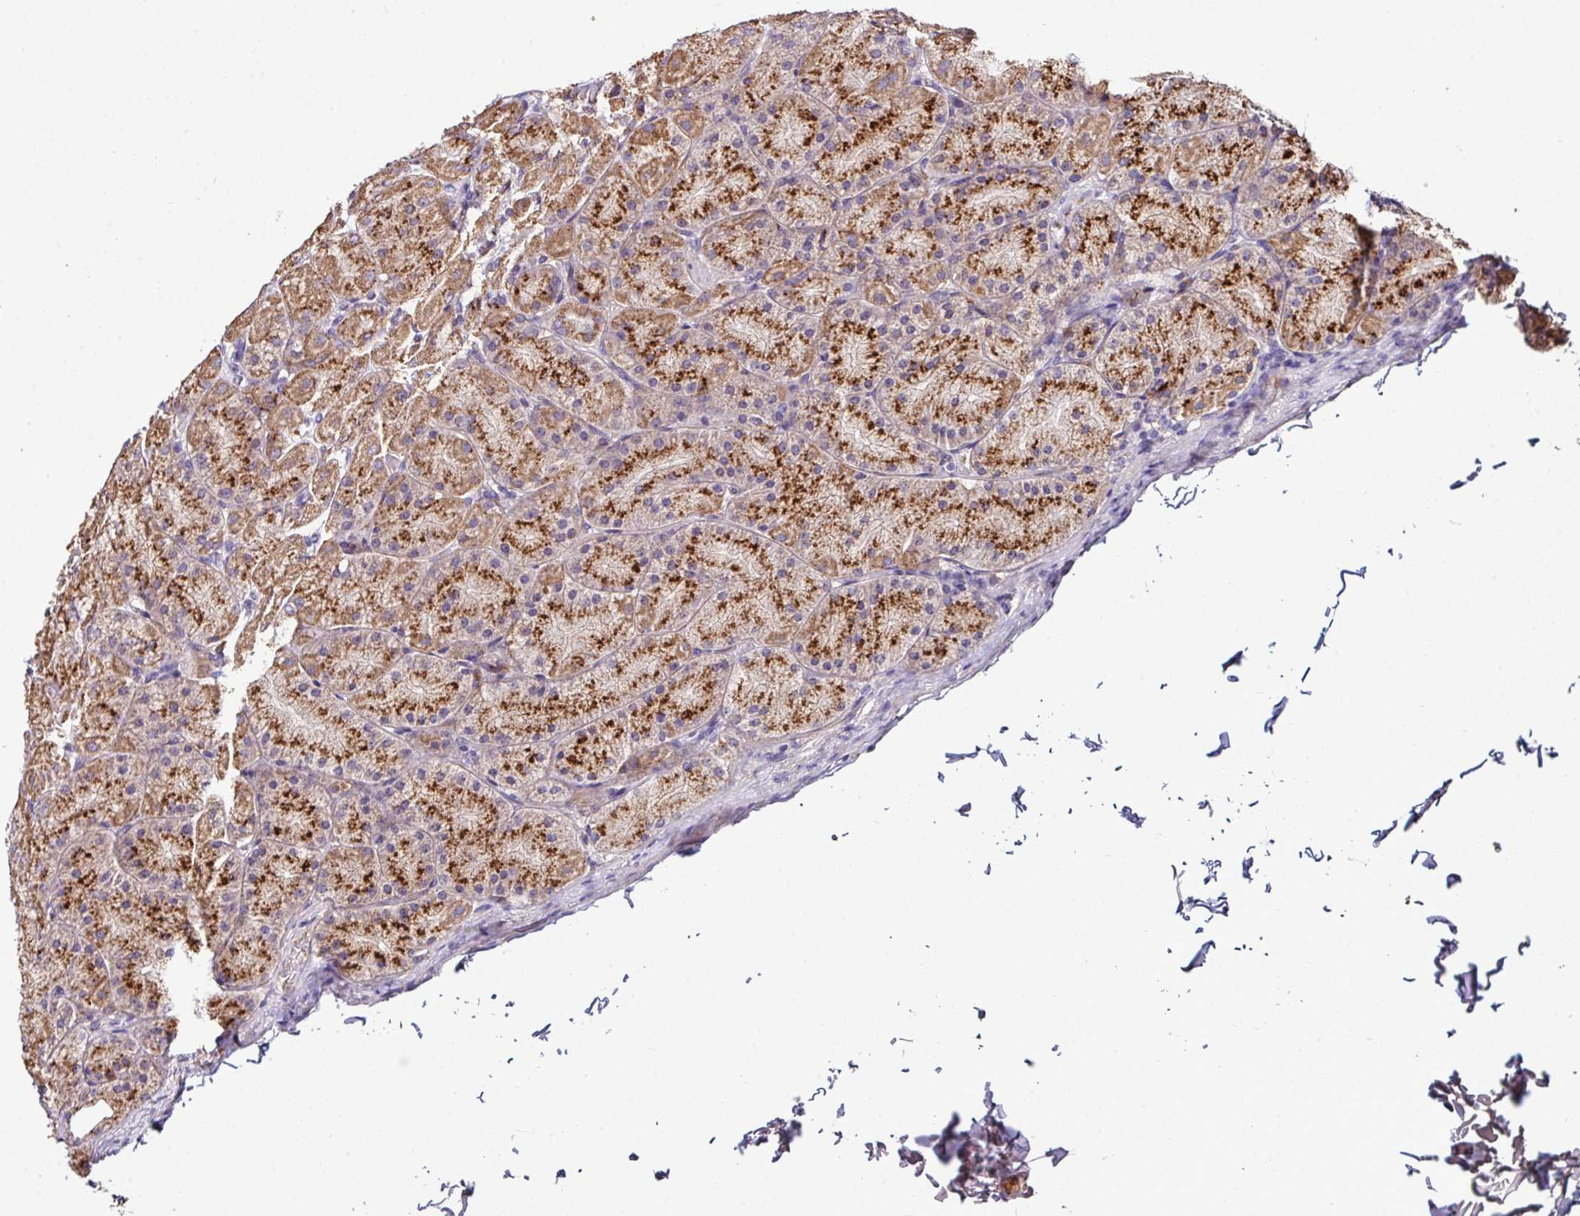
{"staining": {"intensity": "strong", "quantity": ">75%", "location": "cytoplasmic/membranous"}, "tissue": "stomach", "cell_type": "Glandular cells", "image_type": "normal", "snomed": [{"axis": "morphology", "description": "Normal tissue, NOS"}, {"axis": "topography", "description": "Stomach, upper"}], "caption": "A photomicrograph of stomach stained for a protein demonstrates strong cytoplasmic/membranous brown staining in glandular cells. (DAB (3,3'-diaminobenzidine) = brown stain, brightfield microscopy at high magnification).", "gene": "CPD", "patient": {"sex": "female", "age": 56}}